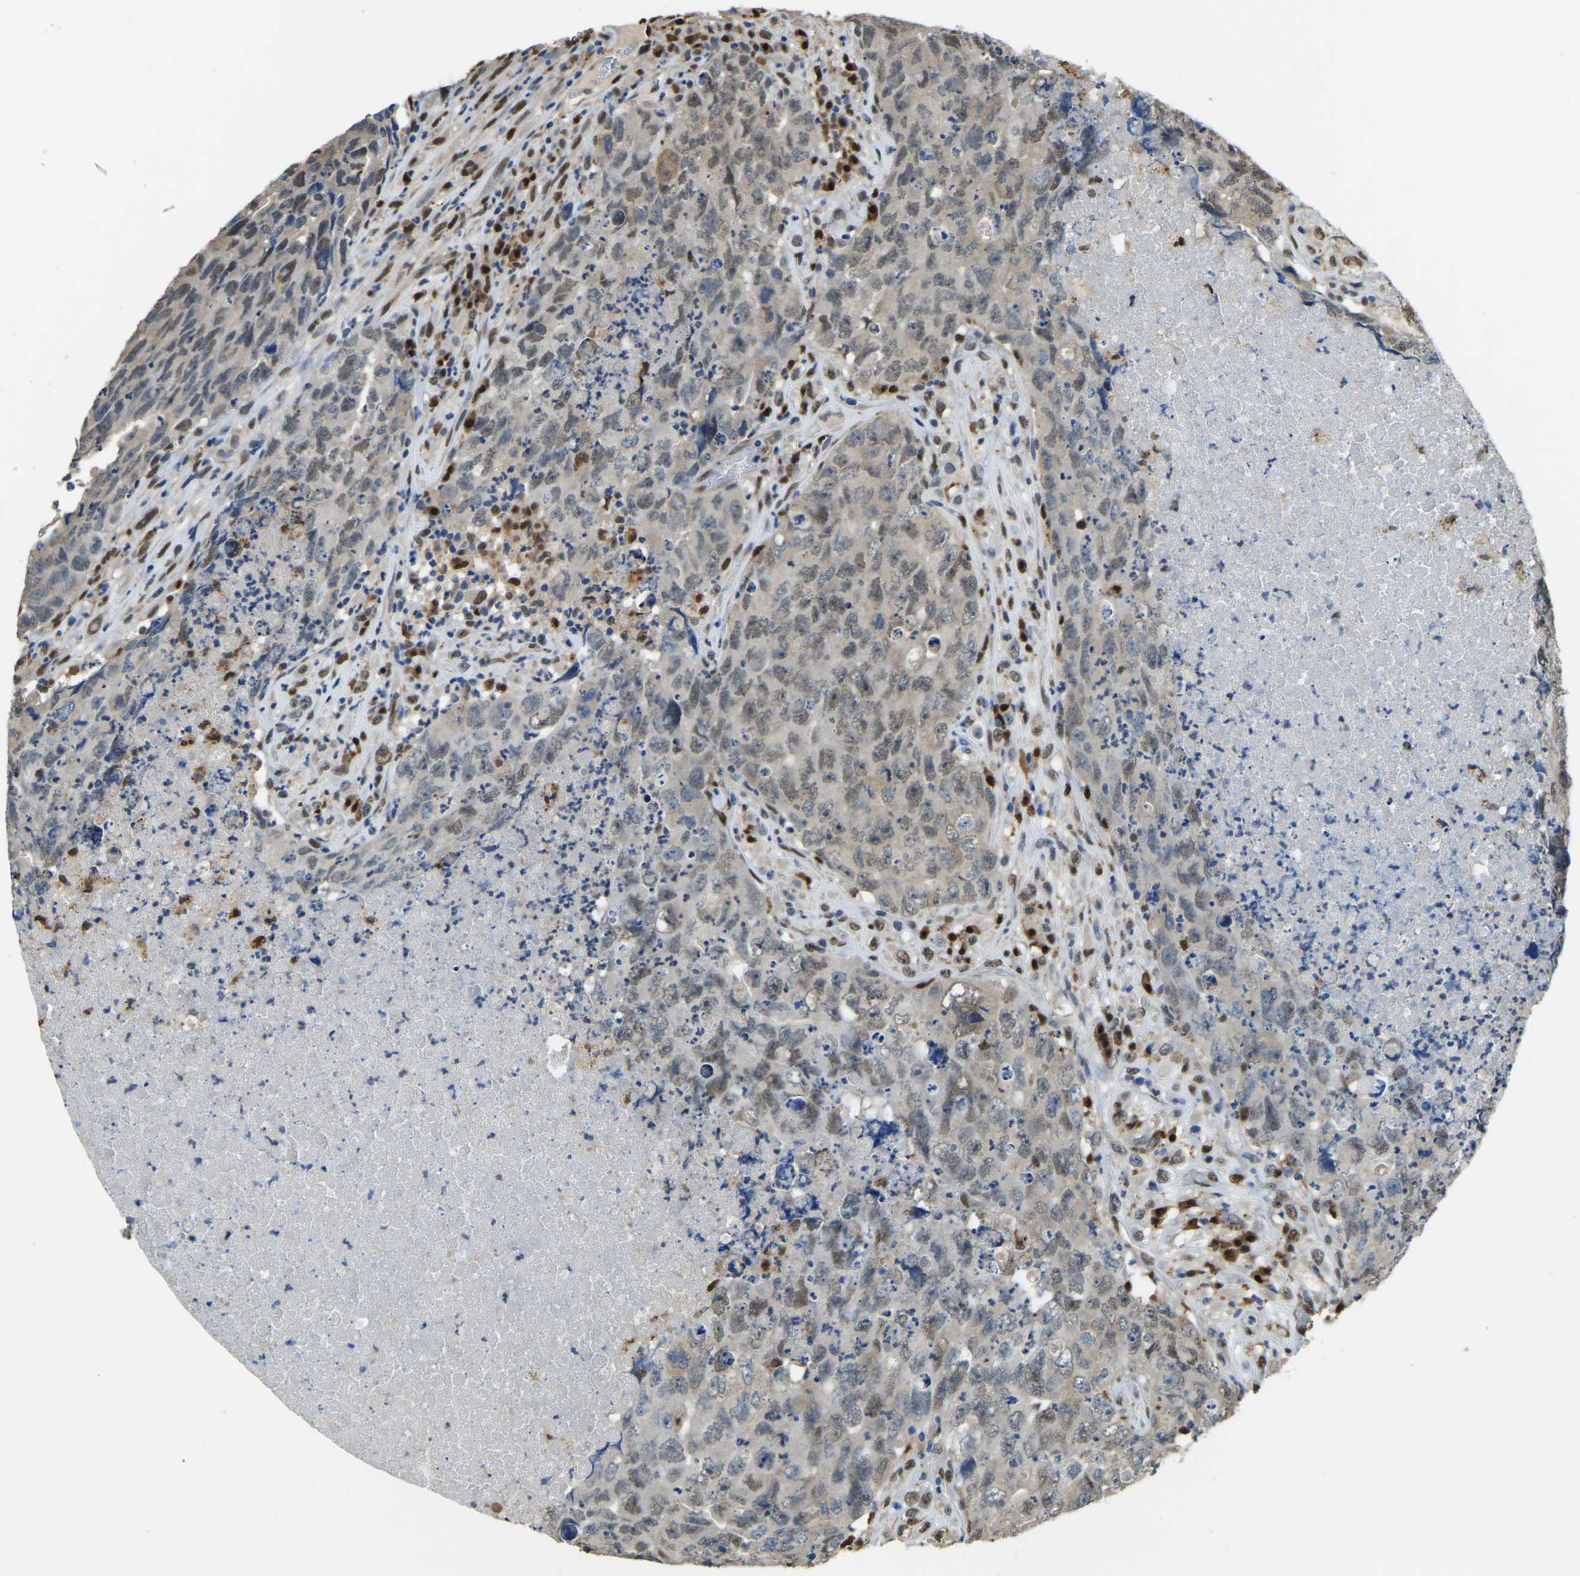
{"staining": {"intensity": "weak", "quantity": "<25%", "location": "nuclear"}, "tissue": "testis cancer", "cell_type": "Tumor cells", "image_type": "cancer", "snomed": [{"axis": "morphology", "description": "Carcinoma, Embryonal, NOS"}, {"axis": "topography", "description": "Testis"}], "caption": "An immunohistochemistry (IHC) micrograph of testis embryonal carcinoma is shown. There is no staining in tumor cells of testis embryonal carcinoma.", "gene": "NANS", "patient": {"sex": "male", "age": 32}}